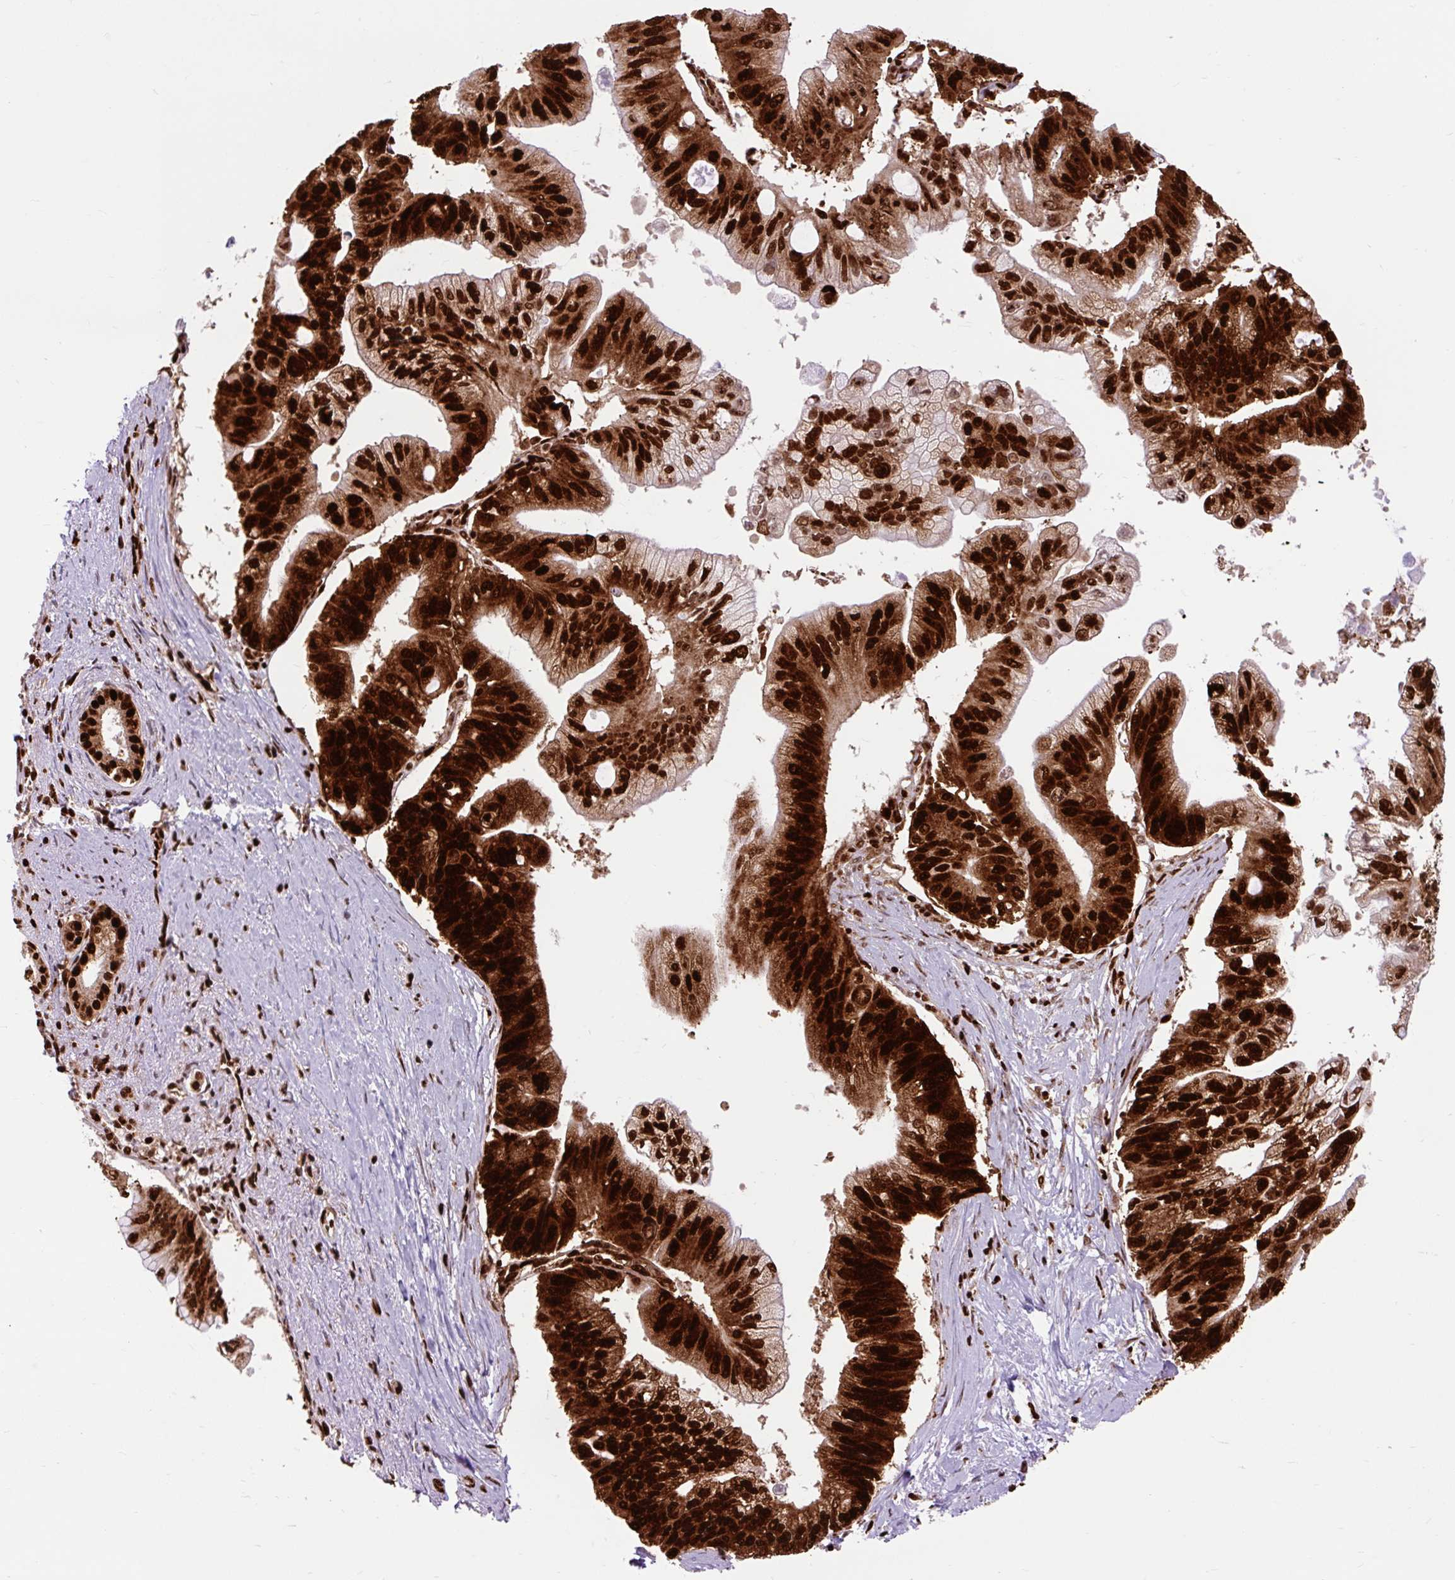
{"staining": {"intensity": "strong", "quantity": ">75%", "location": "cytoplasmic/membranous,nuclear"}, "tissue": "pancreatic cancer", "cell_type": "Tumor cells", "image_type": "cancer", "snomed": [{"axis": "morphology", "description": "Adenocarcinoma, NOS"}, {"axis": "topography", "description": "Pancreas"}], "caption": "Pancreatic adenocarcinoma stained with DAB immunohistochemistry shows high levels of strong cytoplasmic/membranous and nuclear expression in approximately >75% of tumor cells.", "gene": "FUS", "patient": {"sex": "male", "age": 70}}